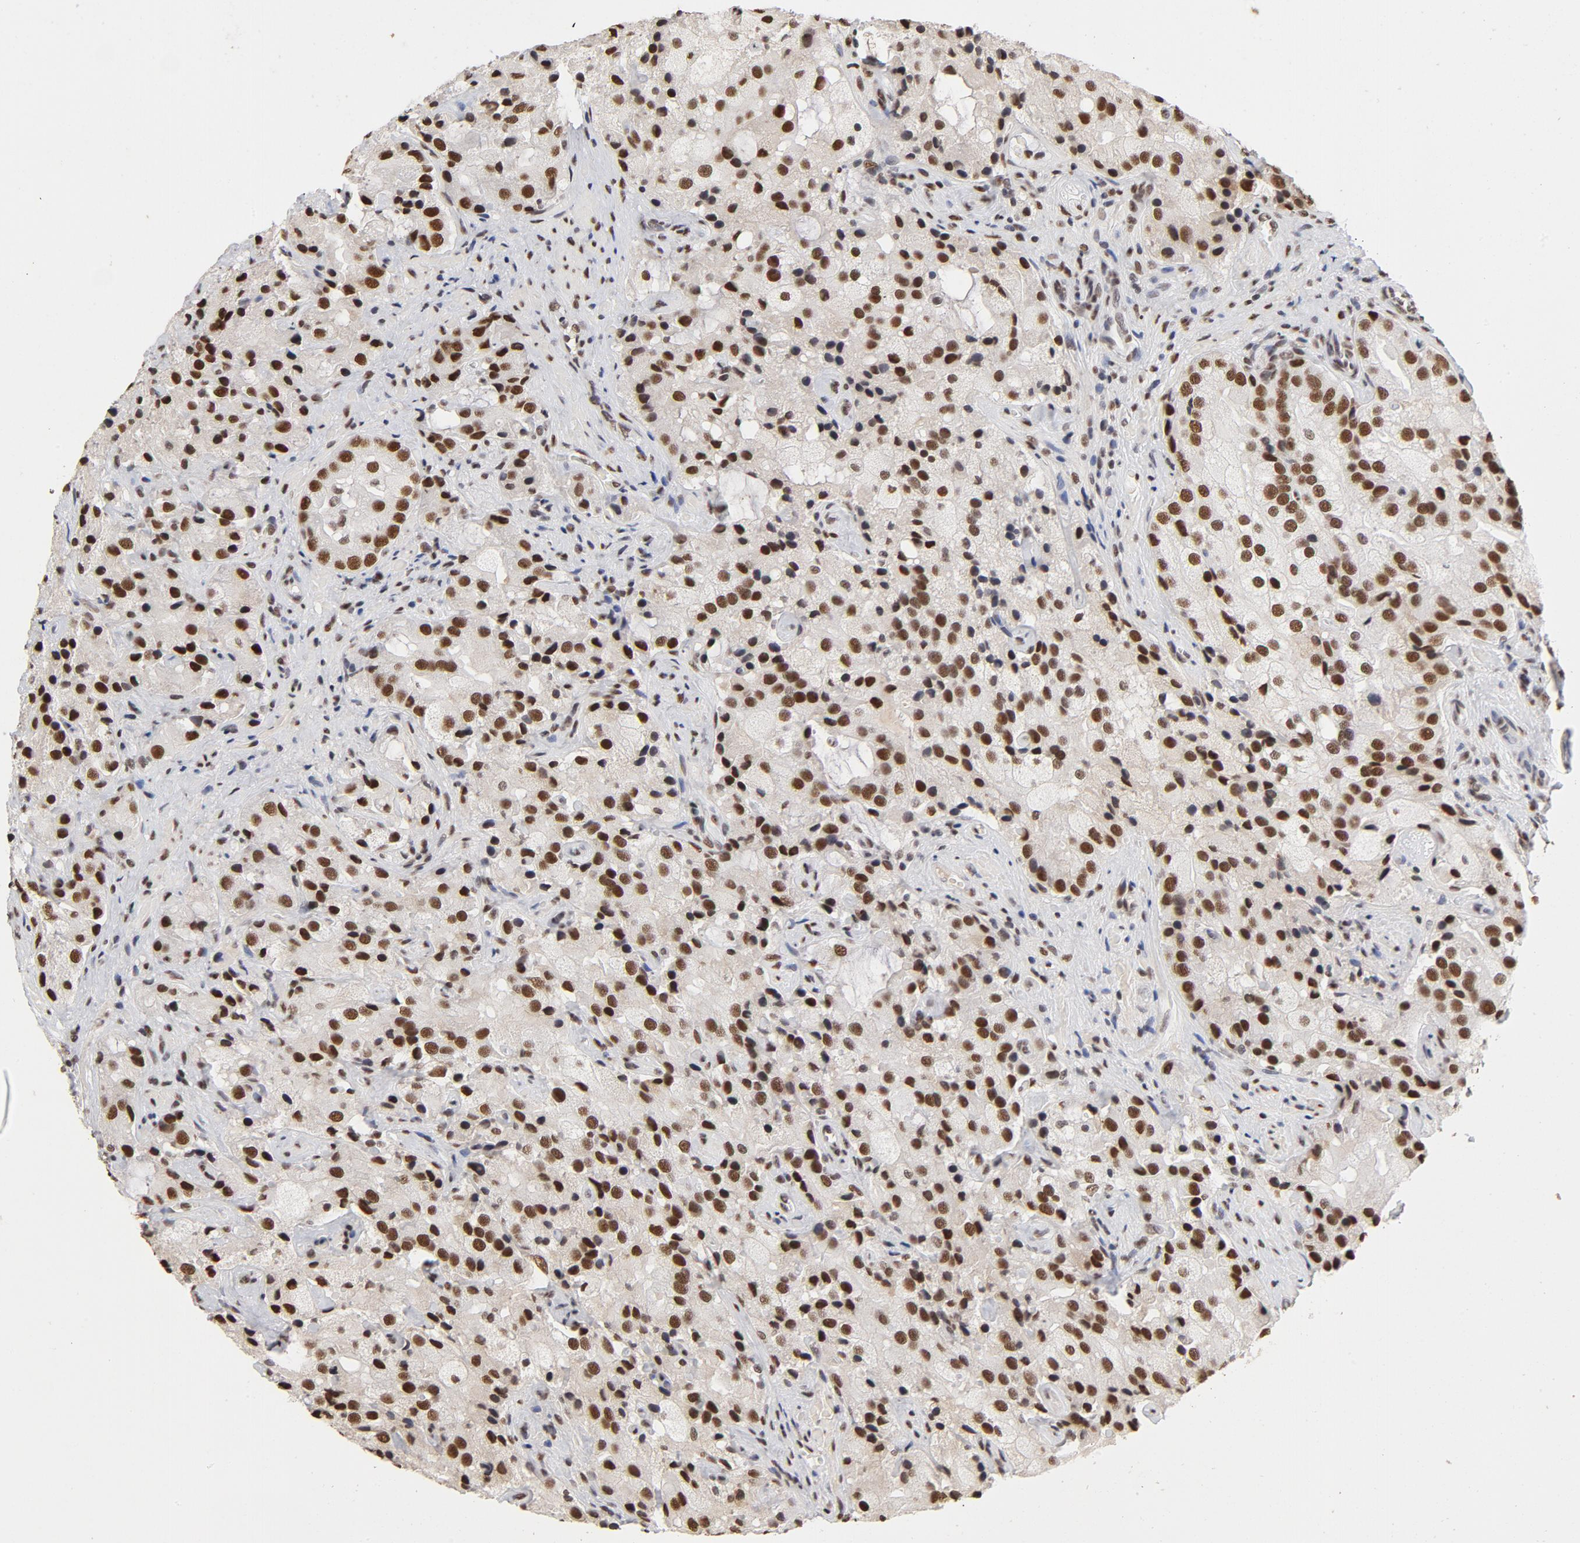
{"staining": {"intensity": "moderate", "quantity": ">75%", "location": "nuclear"}, "tissue": "prostate cancer", "cell_type": "Tumor cells", "image_type": "cancer", "snomed": [{"axis": "morphology", "description": "Adenocarcinoma, High grade"}, {"axis": "topography", "description": "Prostate"}], "caption": "This is a micrograph of IHC staining of prostate cancer (high-grade adenocarcinoma), which shows moderate expression in the nuclear of tumor cells.", "gene": "TP53BP1", "patient": {"sex": "male", "age": 70}}